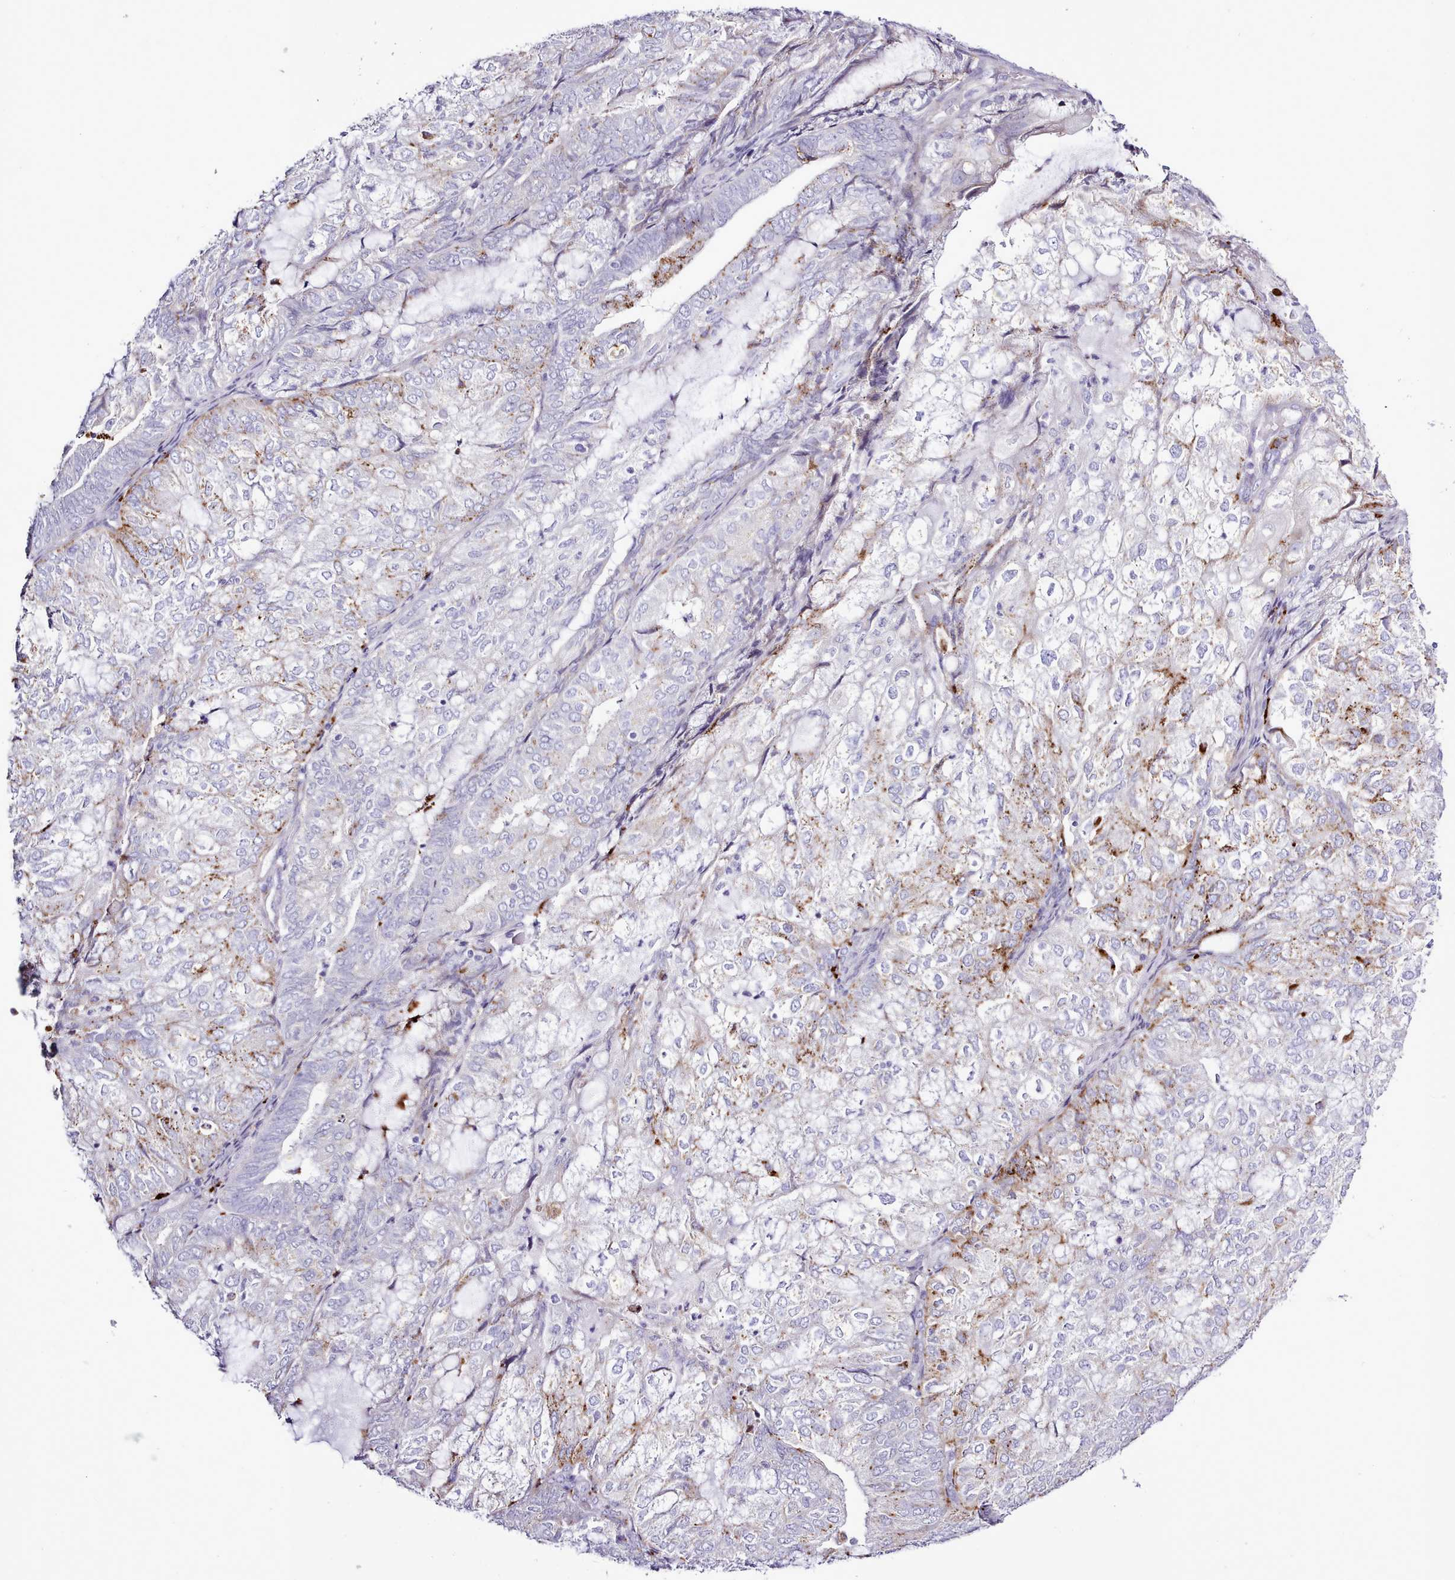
{"staining": {"intensity": "moderate", "quantity": "<25%", "location": "cytoplasmic/membranous"}, "tissue": "endometrial cancer", "cell_type": "Tumor cells", "image_type": "cancer", "snomed": [{"axis": "morphology", "description": "Adenocarcinoma, NOS"}, {"axis": "topography", "description": "Endometrium"}], "caption": "Immunohistochemical staining of human endometrial adenocarcinoma exhibits low levels of moderate cytoplasmic/membranous protein staining in approximately <25% of tumor cells.", "gene": "SRD5A1", "patient": {"sex": "female", "age": 81}}